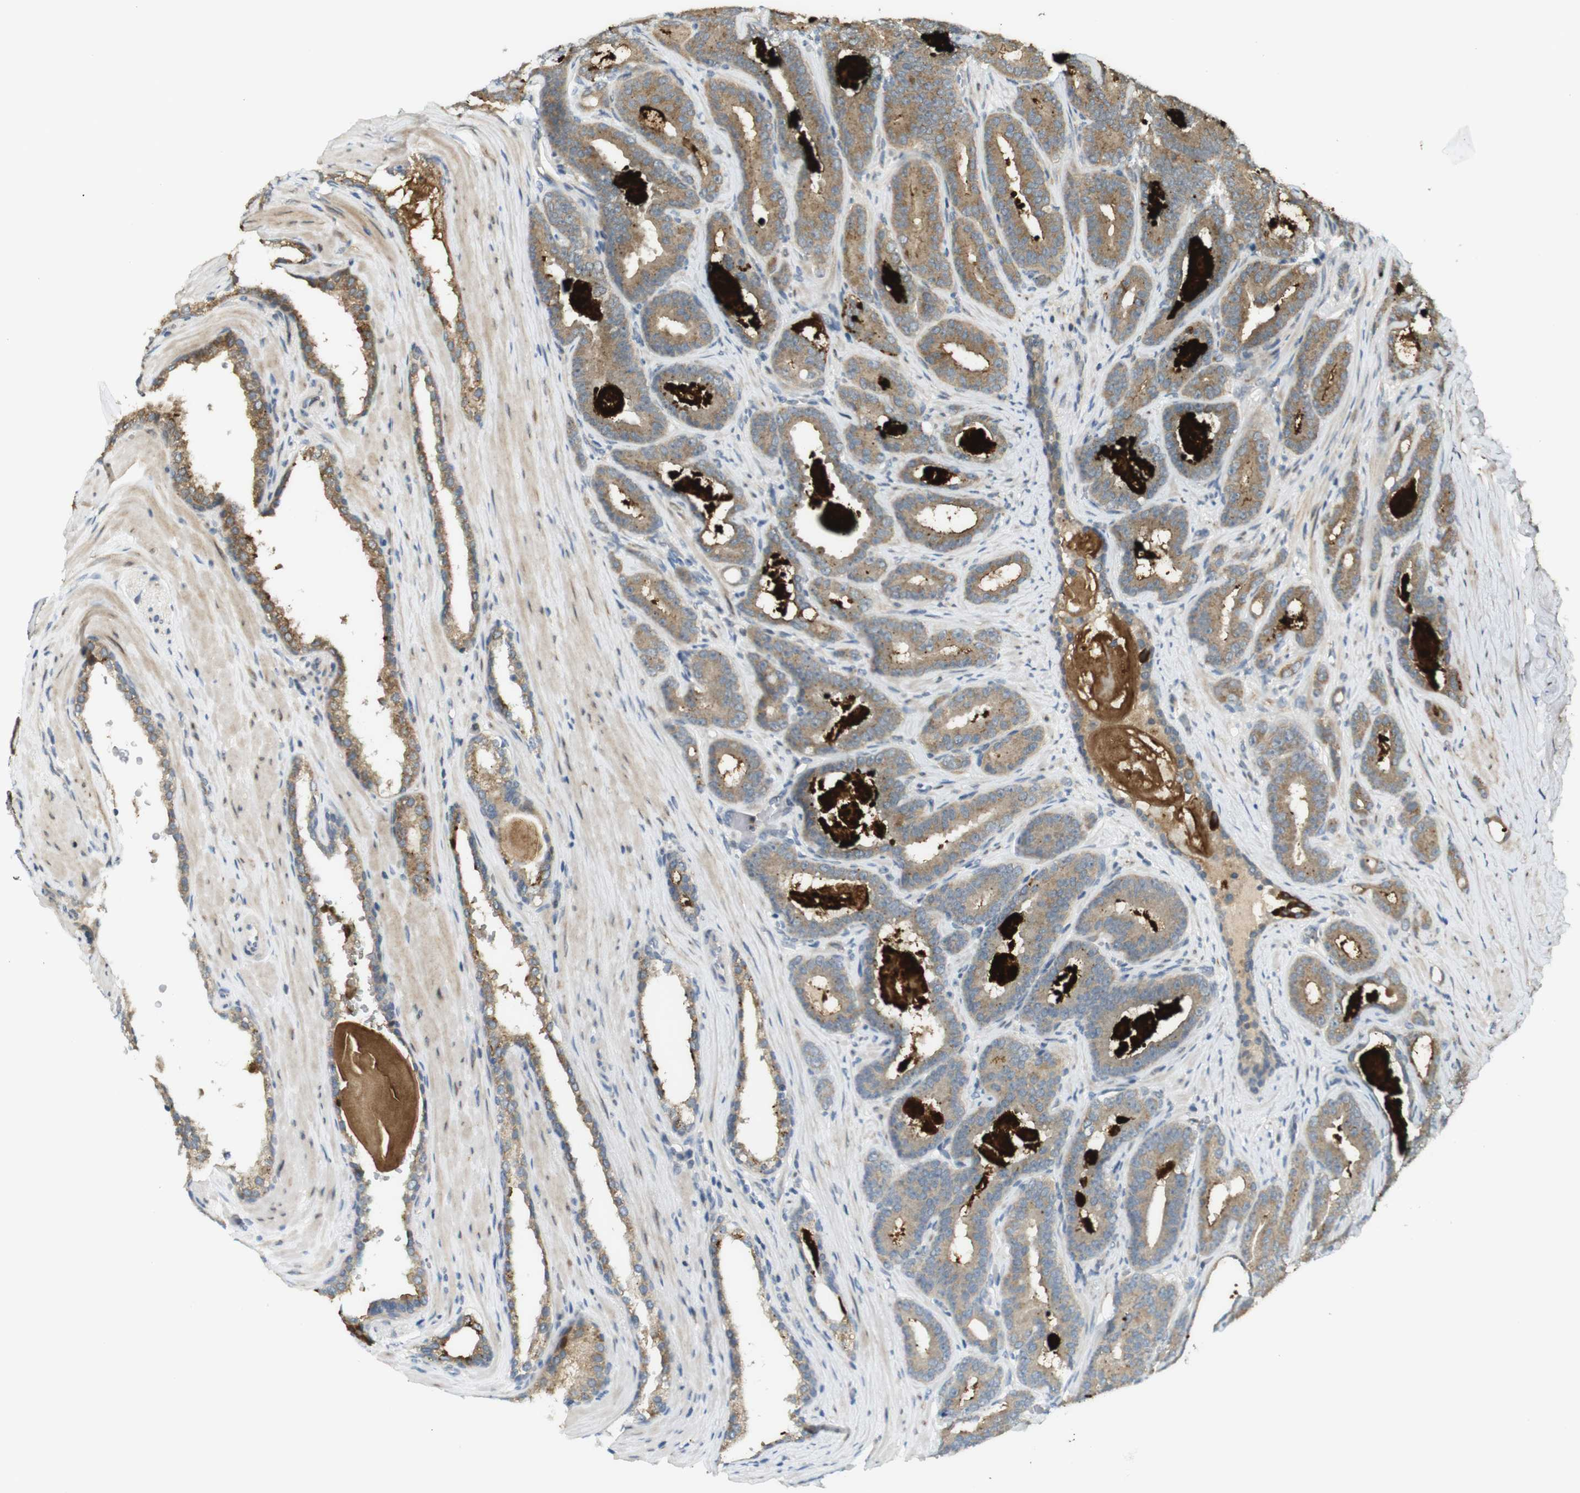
{"staining": {"intensity": "moderate", "quantity": ">75%", "location": "cytoplasmic/membranous"}, "tissue": "prostate cancer", "cell_type": "Tumor cells", "image_type": "cancer", "snomed": [{"axis": "morphology", "description": "Adenocarcinoma, High grade"}, {"axis": "topography", "description": "Prostate"}], "caption": "A brown stain shows moderate cytoplasmic/membranous positivity of a protein in prostate adenocarcinoma (high-grade) tumor cells.", "gene": "CLRN3", "patient": {"sex": "male", "age": 60}}